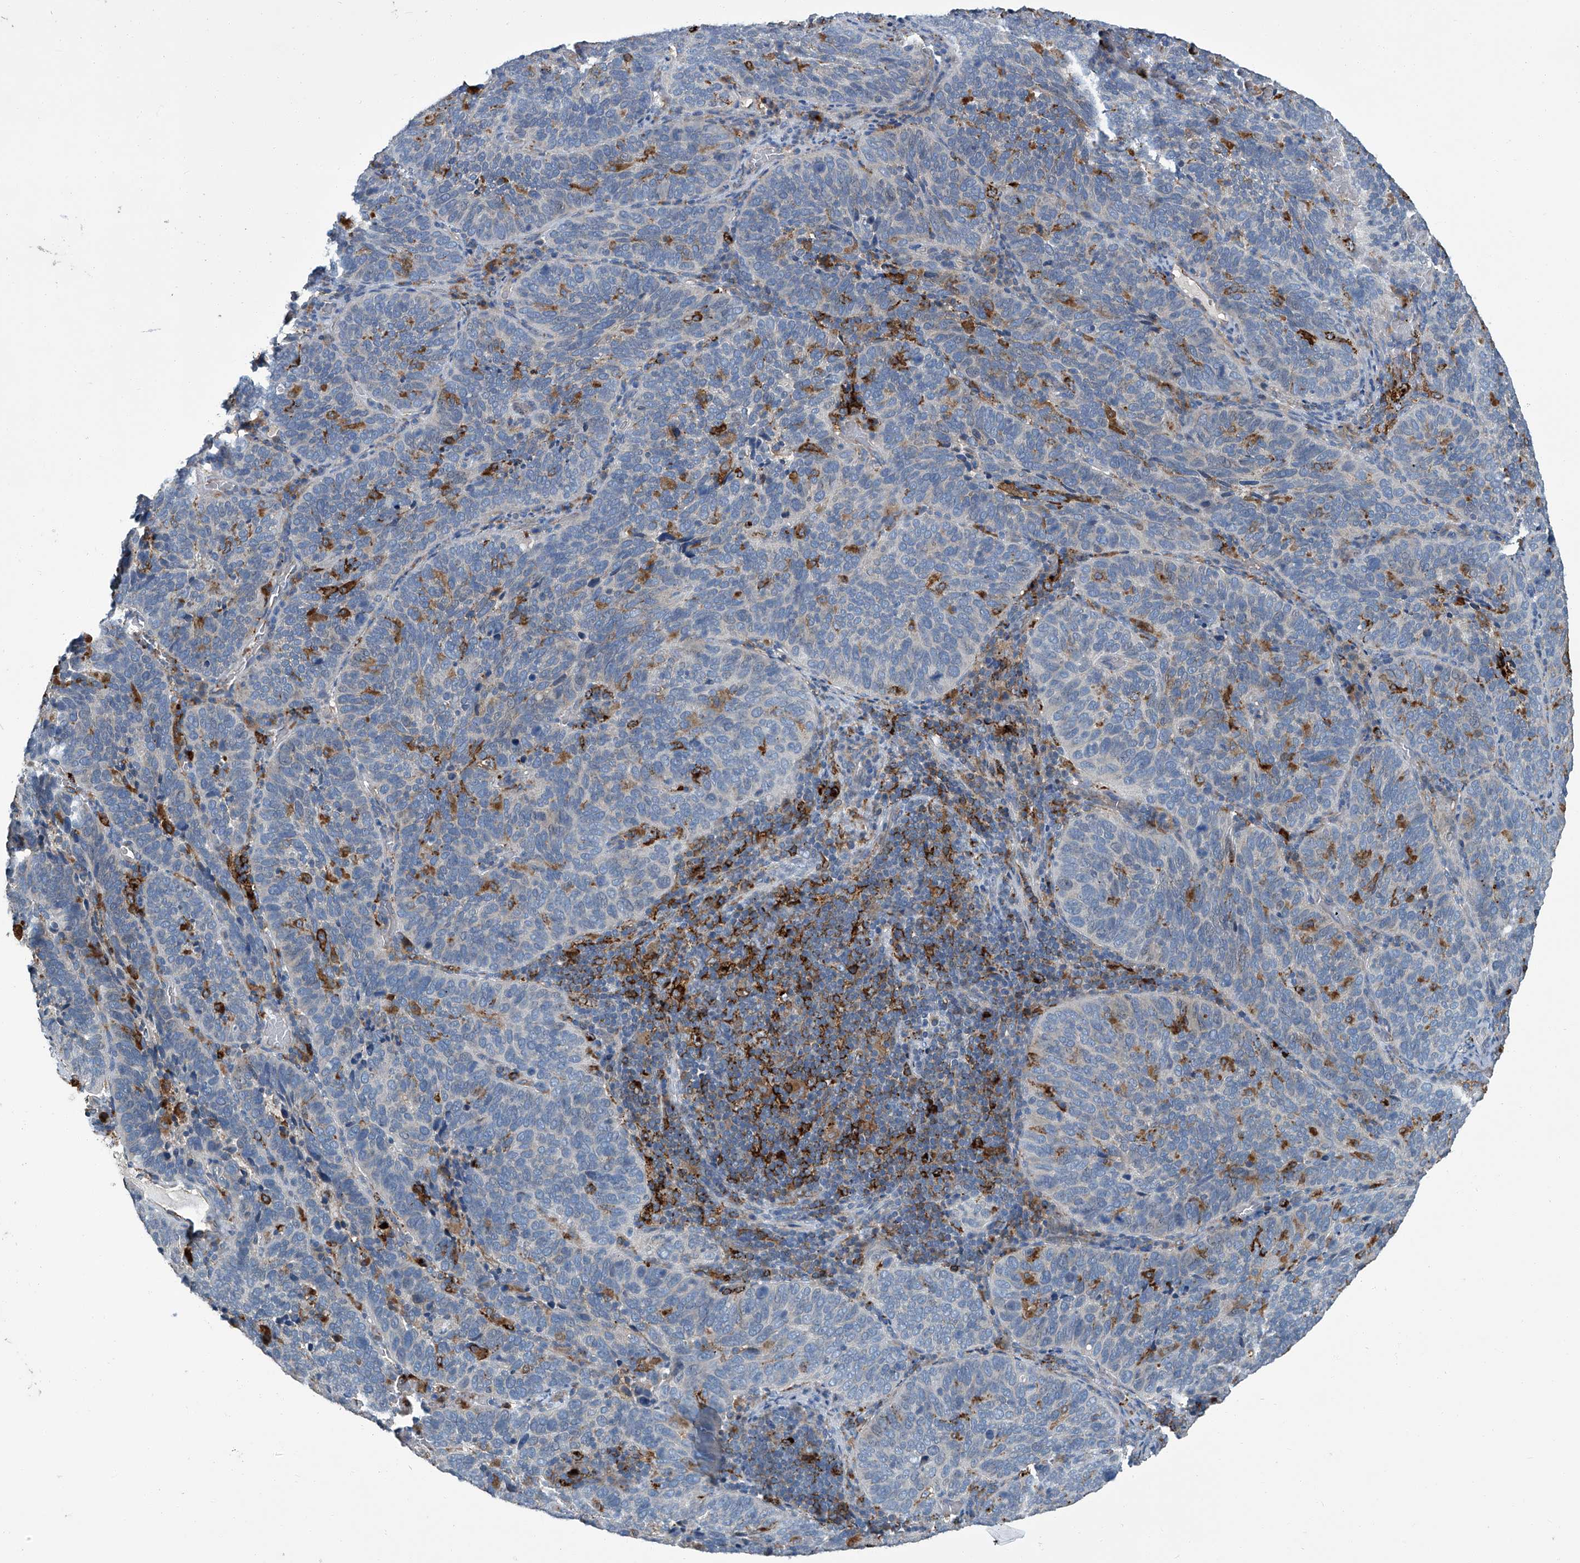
{"staining": {"intensity": "negative", "quantity": "none", "location": "none"}, "tissue": "cervical cancer", "cell_type": "Tumor cells", "image_type": "cancer", "snomed": [{"axis": "morphology", "description": "Squamous cell carcinoma, NOS"}, {"axis": "topography", "description": "Cervix"}], "caption": "The immunohistochemistry (IHC) micrograph has no significant positivity in tumor cells of squamous cell carcinoma (cervical) tissue.", "gene": "FAM167A", "patient": {"sex": "female", "age": 60}}